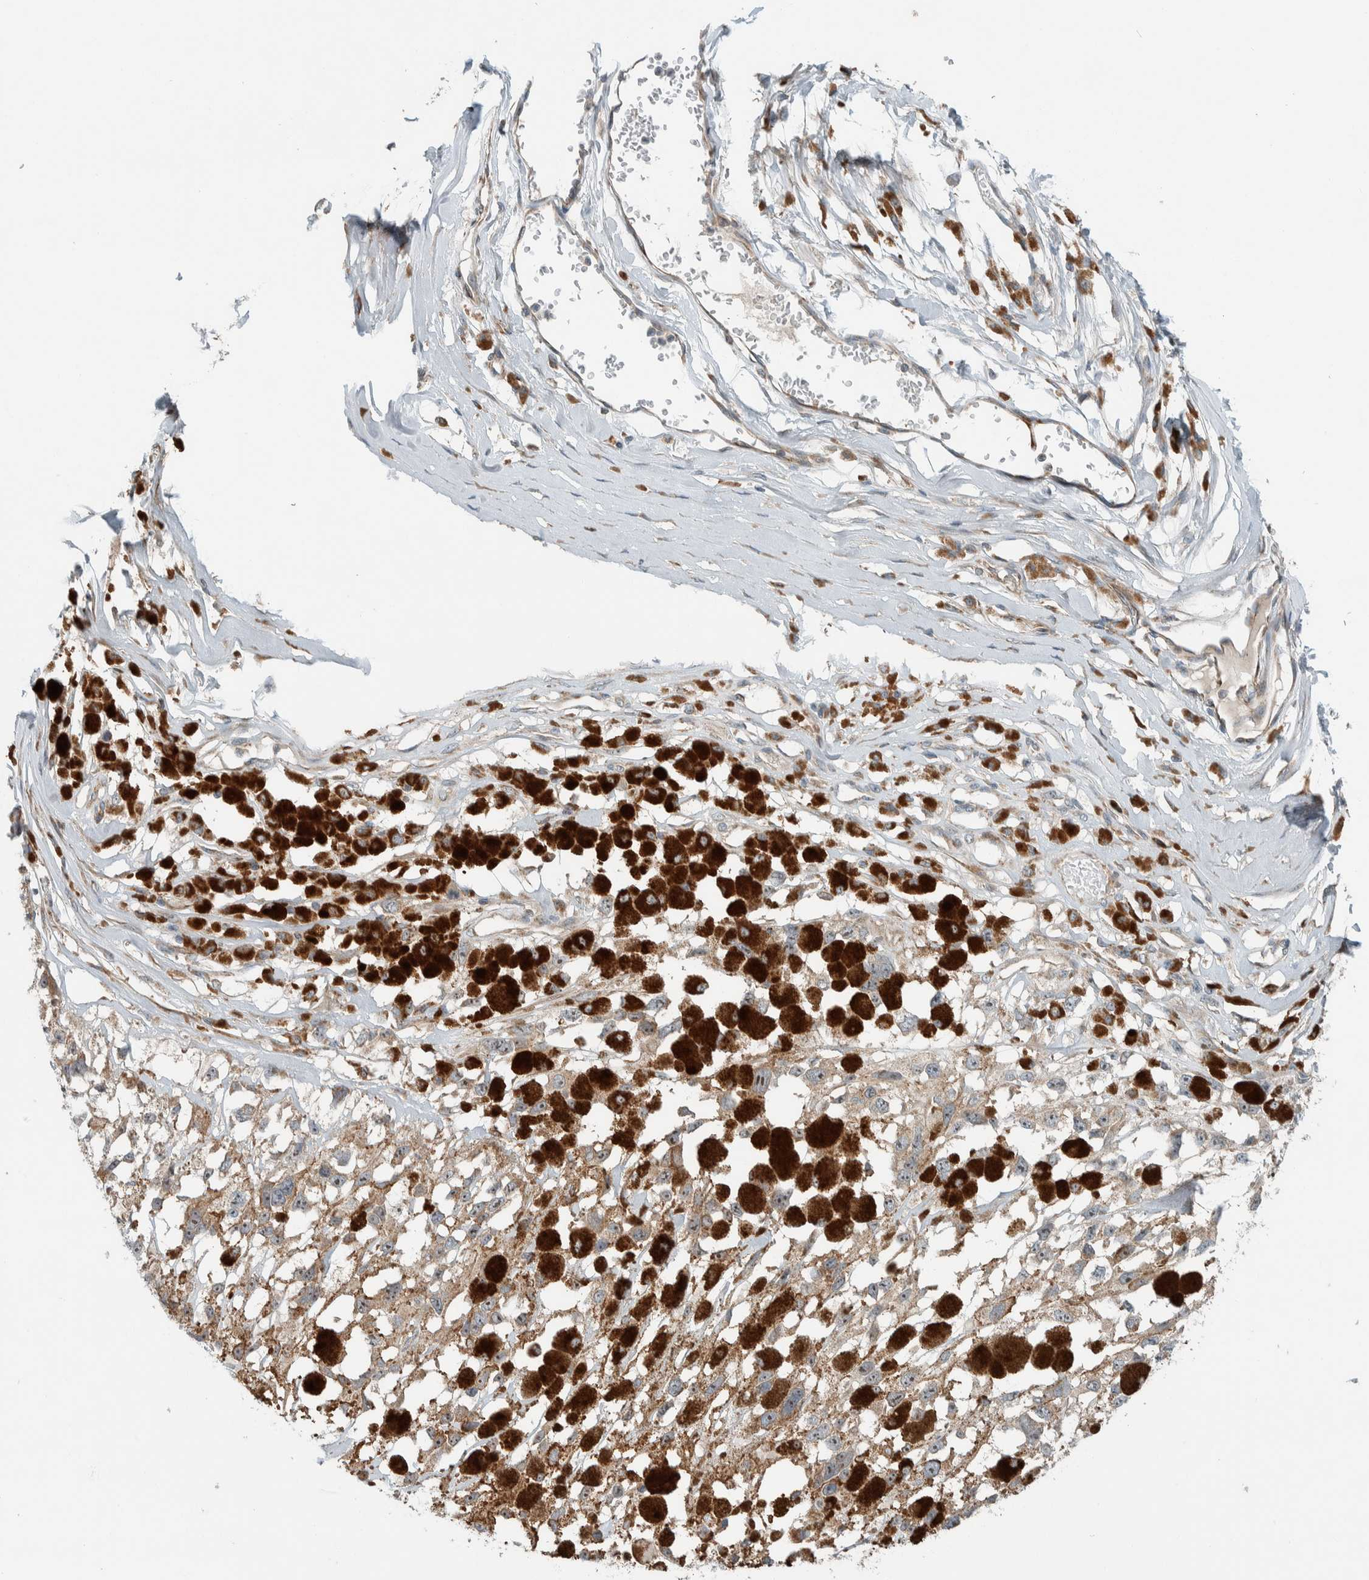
{"staining": {"intensity": "weak", "quantity": ">75%", "location": "cytoplasmic/membranous"}, "tissue": "melanoma", "cell_type": "Tumor cells", "image_type": "cancer", "snomed": [{"axis": "morphology", "description": "Malignant melanoma, Metastatic site"}, {"axis": "topography", "description": "Lymph node"}], "caption": "Protein positivity by IHC displays weak cytoplasmic/membranous staining in about >75% of tumor cells in melanoma.", "gene": "SLFN12L", "patient": {"sex": "male", "age": 59}}